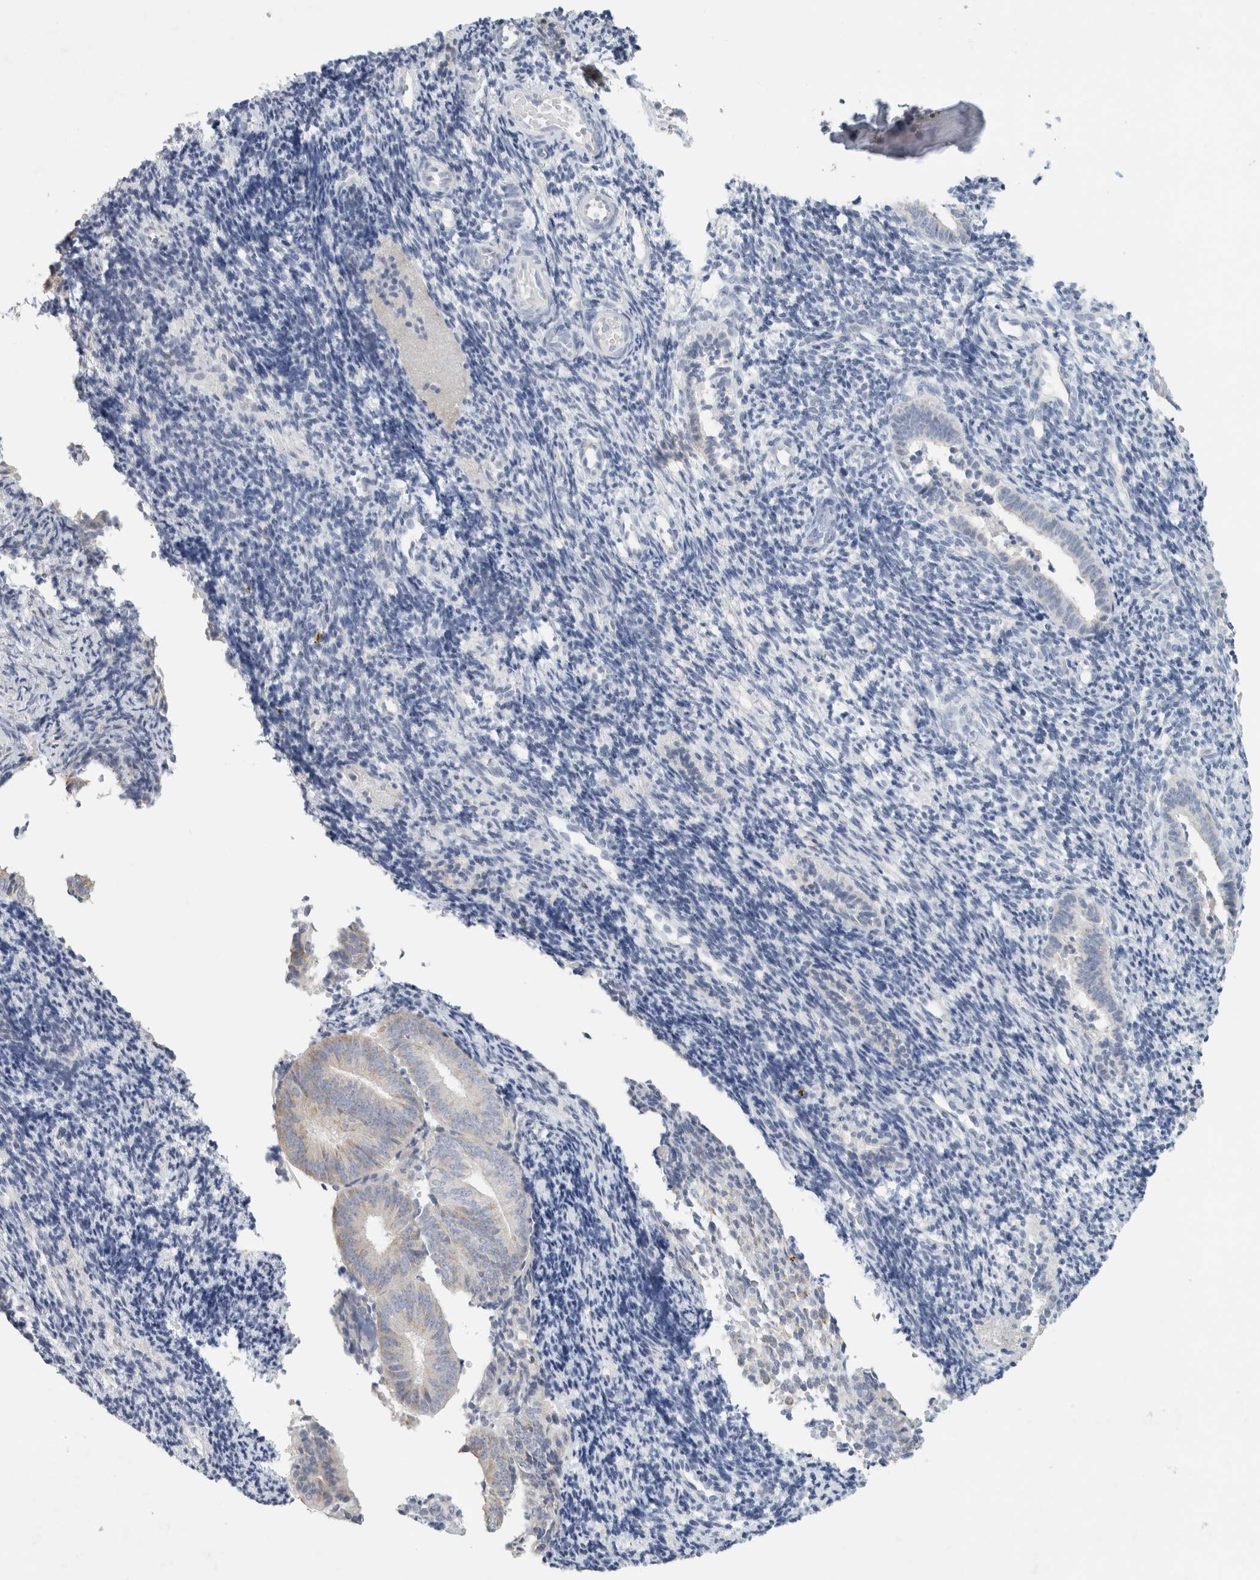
{"staining": {"intensity": "negative", "quantity": "none", "location": "none"}, "tissue": "endometrium", "cell_type": "Cells in endometrial stroma", "image_type": "normal", "snomed": [{"axis": "morphology", "description": "Normal tissue, NOS"}, {"axis": "topography", "description": "Uterus"}, {"axis": "topography", "description": "Endometrium"}], "caption": "Image shows no protein staining in cells in endometrial stroma of normal endometrium. (IHC, brightfield microscopy, high magnification).", "gene": "NEFM", "patient": {"sex": "female", "age": 33}}